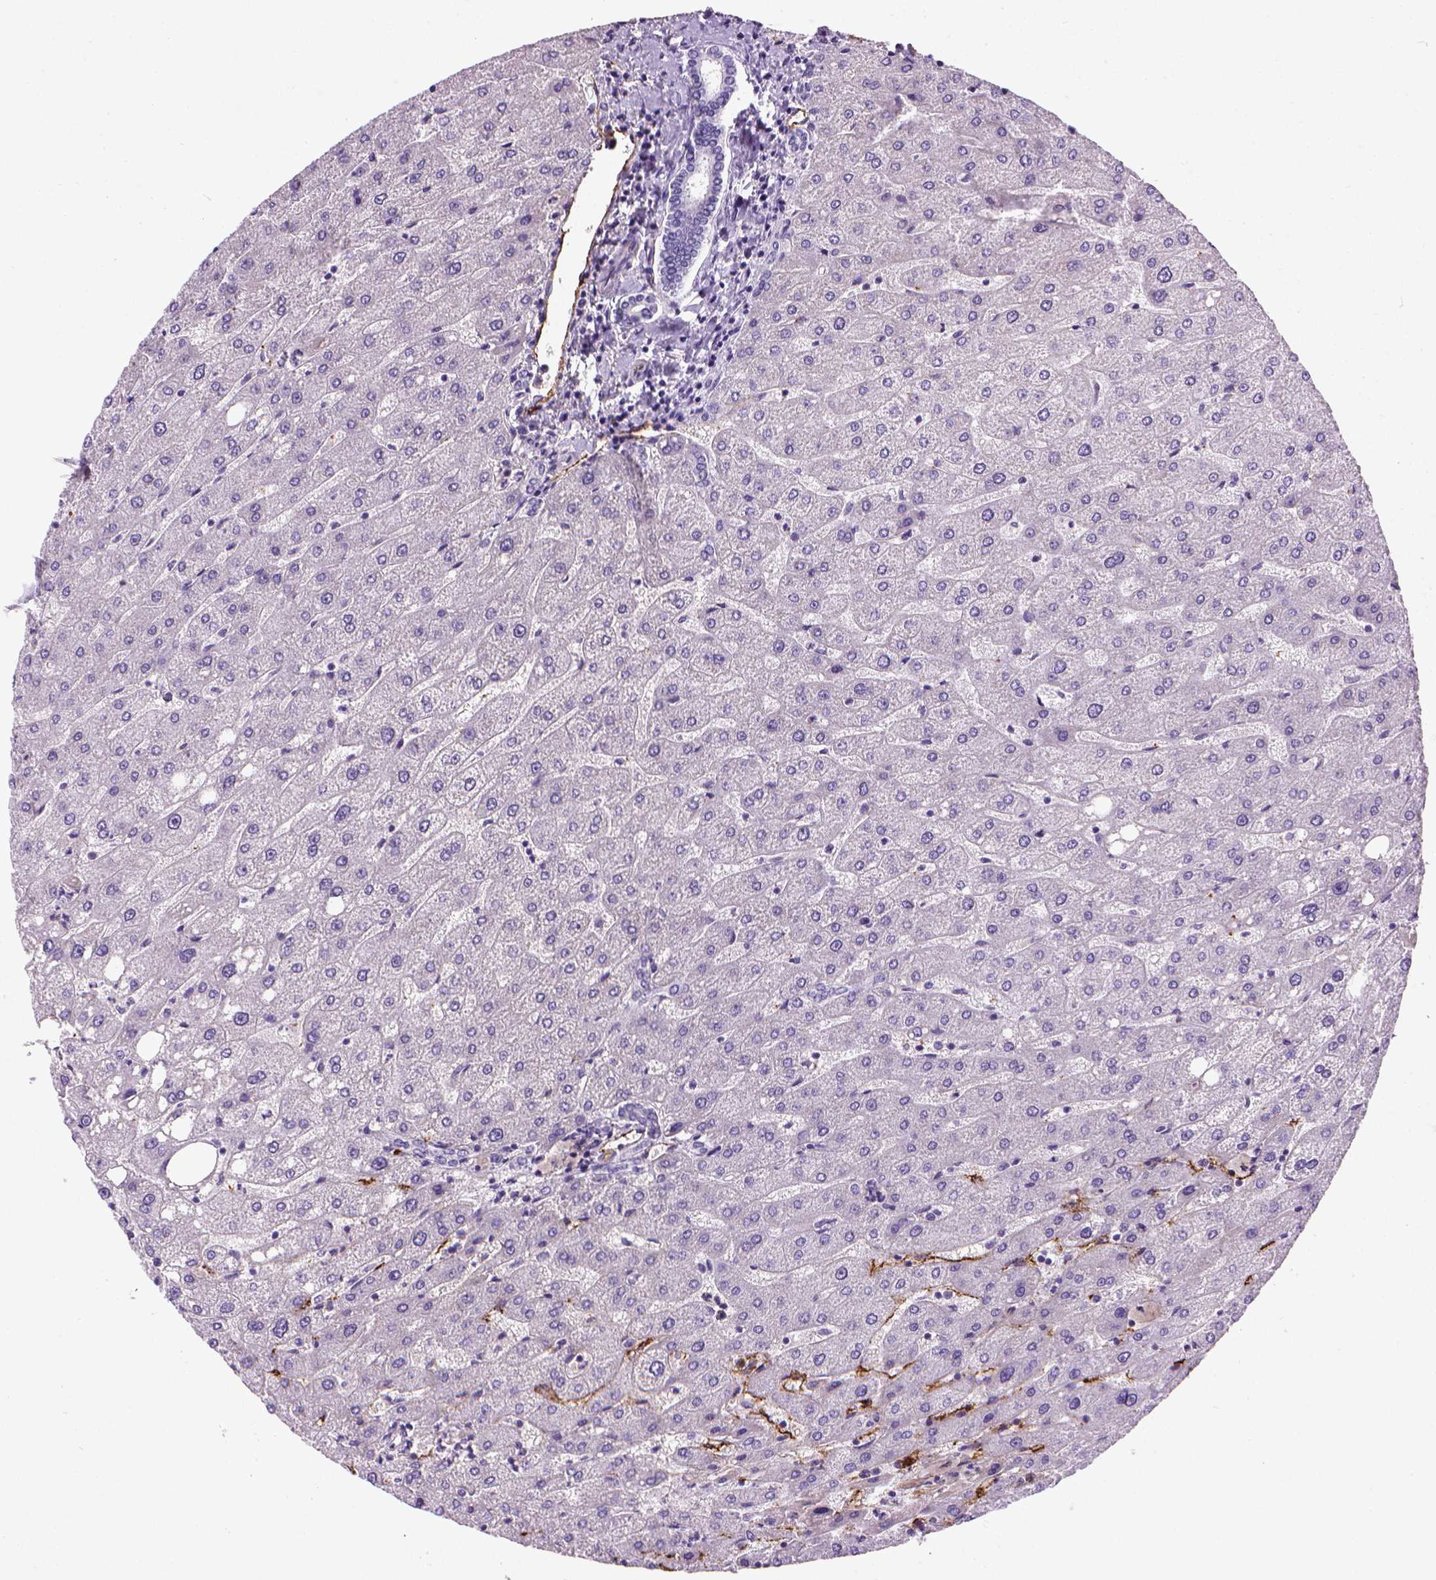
{"staining": {"intensity": "negative", "quantity": "none", "location": "none"}, "tissue": "liver", "cell_type": "Cholangiocytes", "image_type": "normal", "snomed": [{"axis": "morphology", "description": "Normal tissue, NOS"}, {"axis": "topography", "description": "Liver"}], "caption": "This is an immunohistochemistry (IHC) histopathology image of unremarkable human liver. There is no staining in cholangiocytes.", "gene": "VWF", "patient": {"sex": "male", "age": 67}}